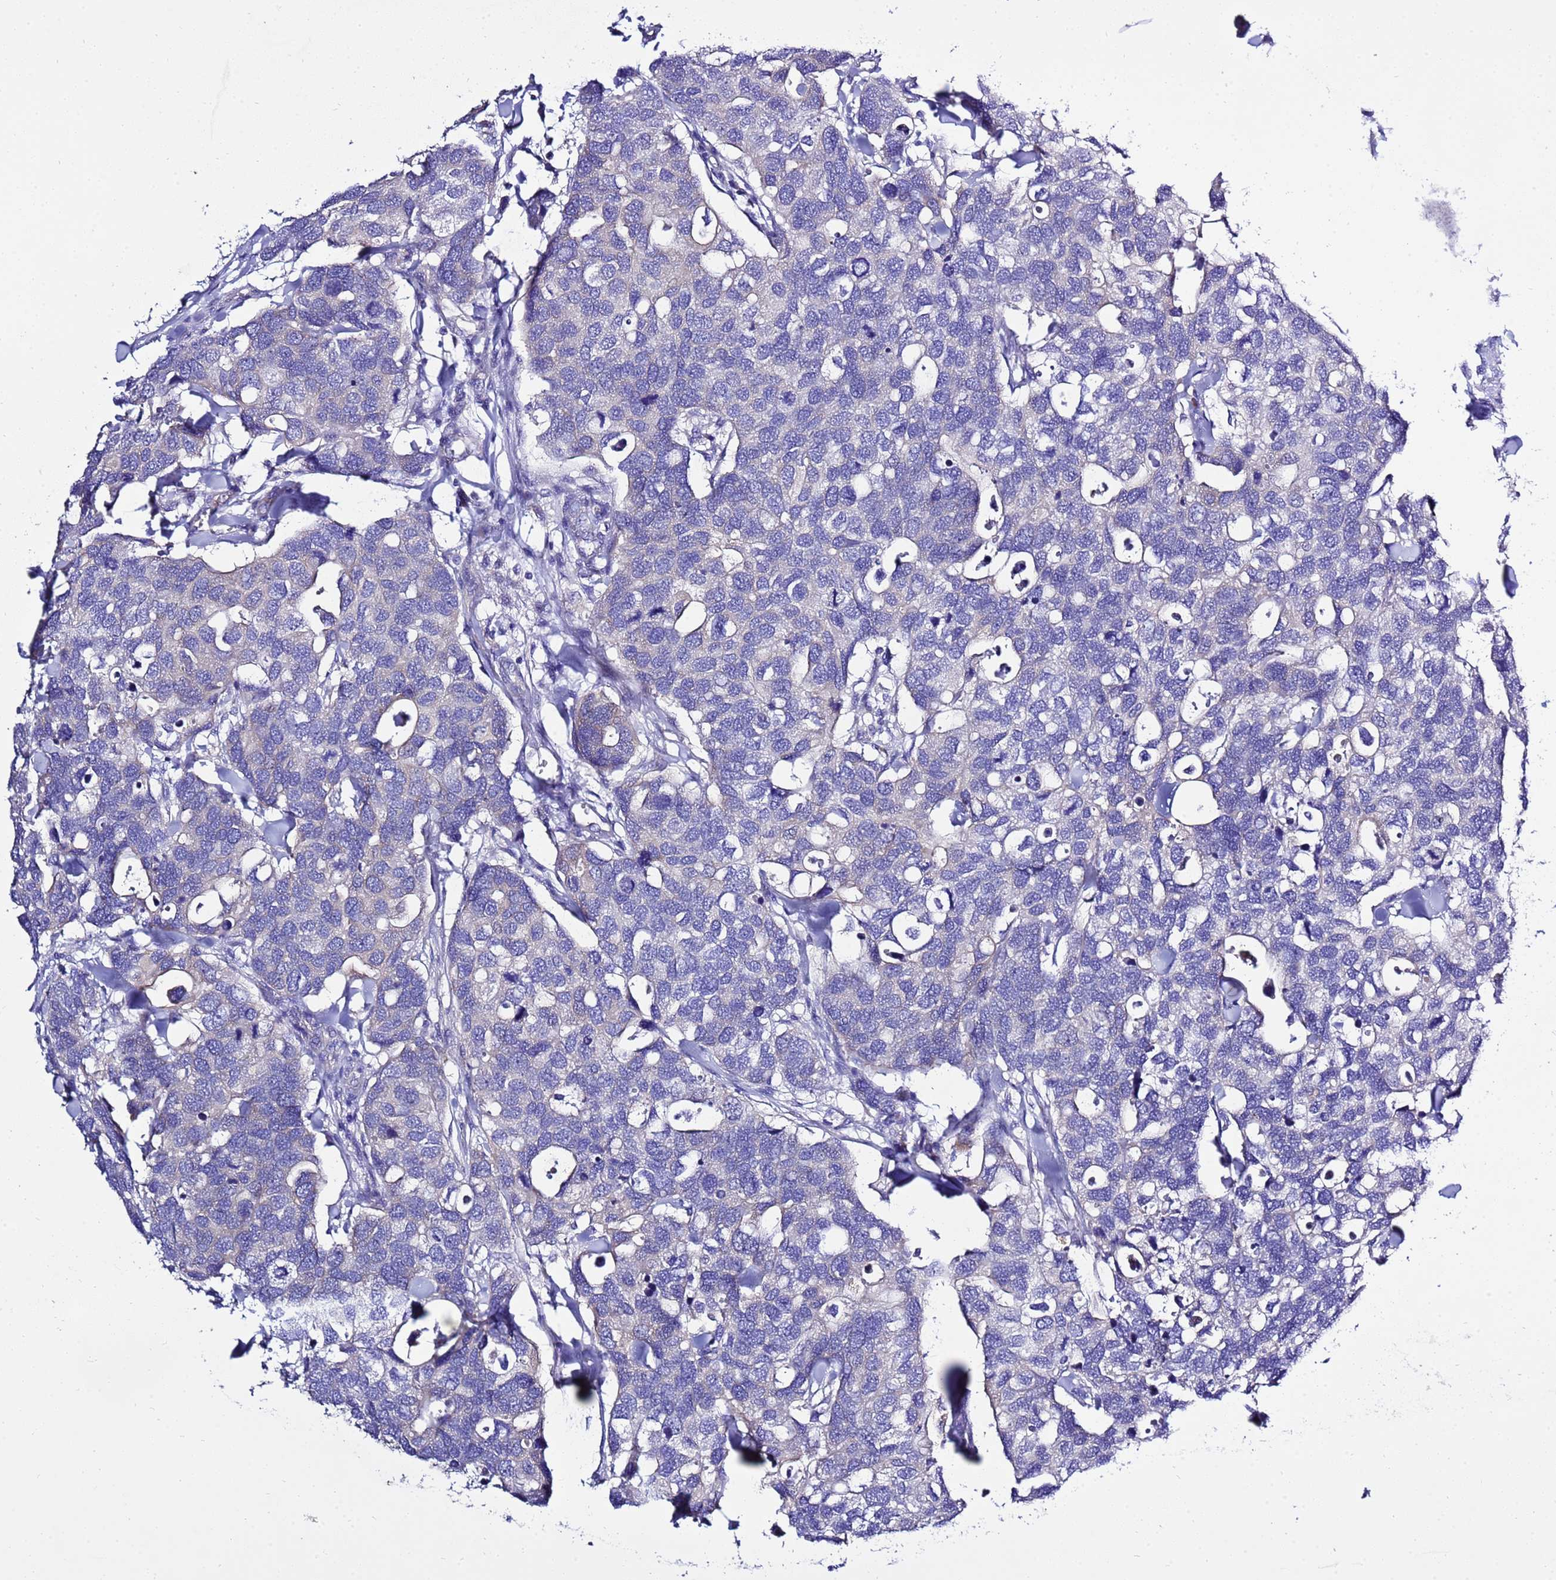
{"staining": {"intensity": "negative", "quantity": "none", "location": "none"}, "tissue": "breast cancer", "cell_type": "Tumor cells", "image_type": "cancer", "snomed": [{"axis": "morphology", "description": "Duct carcinoma"}, {"axis": "topography", "description": "Breast"}], "caption": "There is no significant positivity in tumor cells of breast cancer (infiltrating ductal carcinoma).", "gene": "KICS2", "patient": {"sex": "female", "age": 83}}